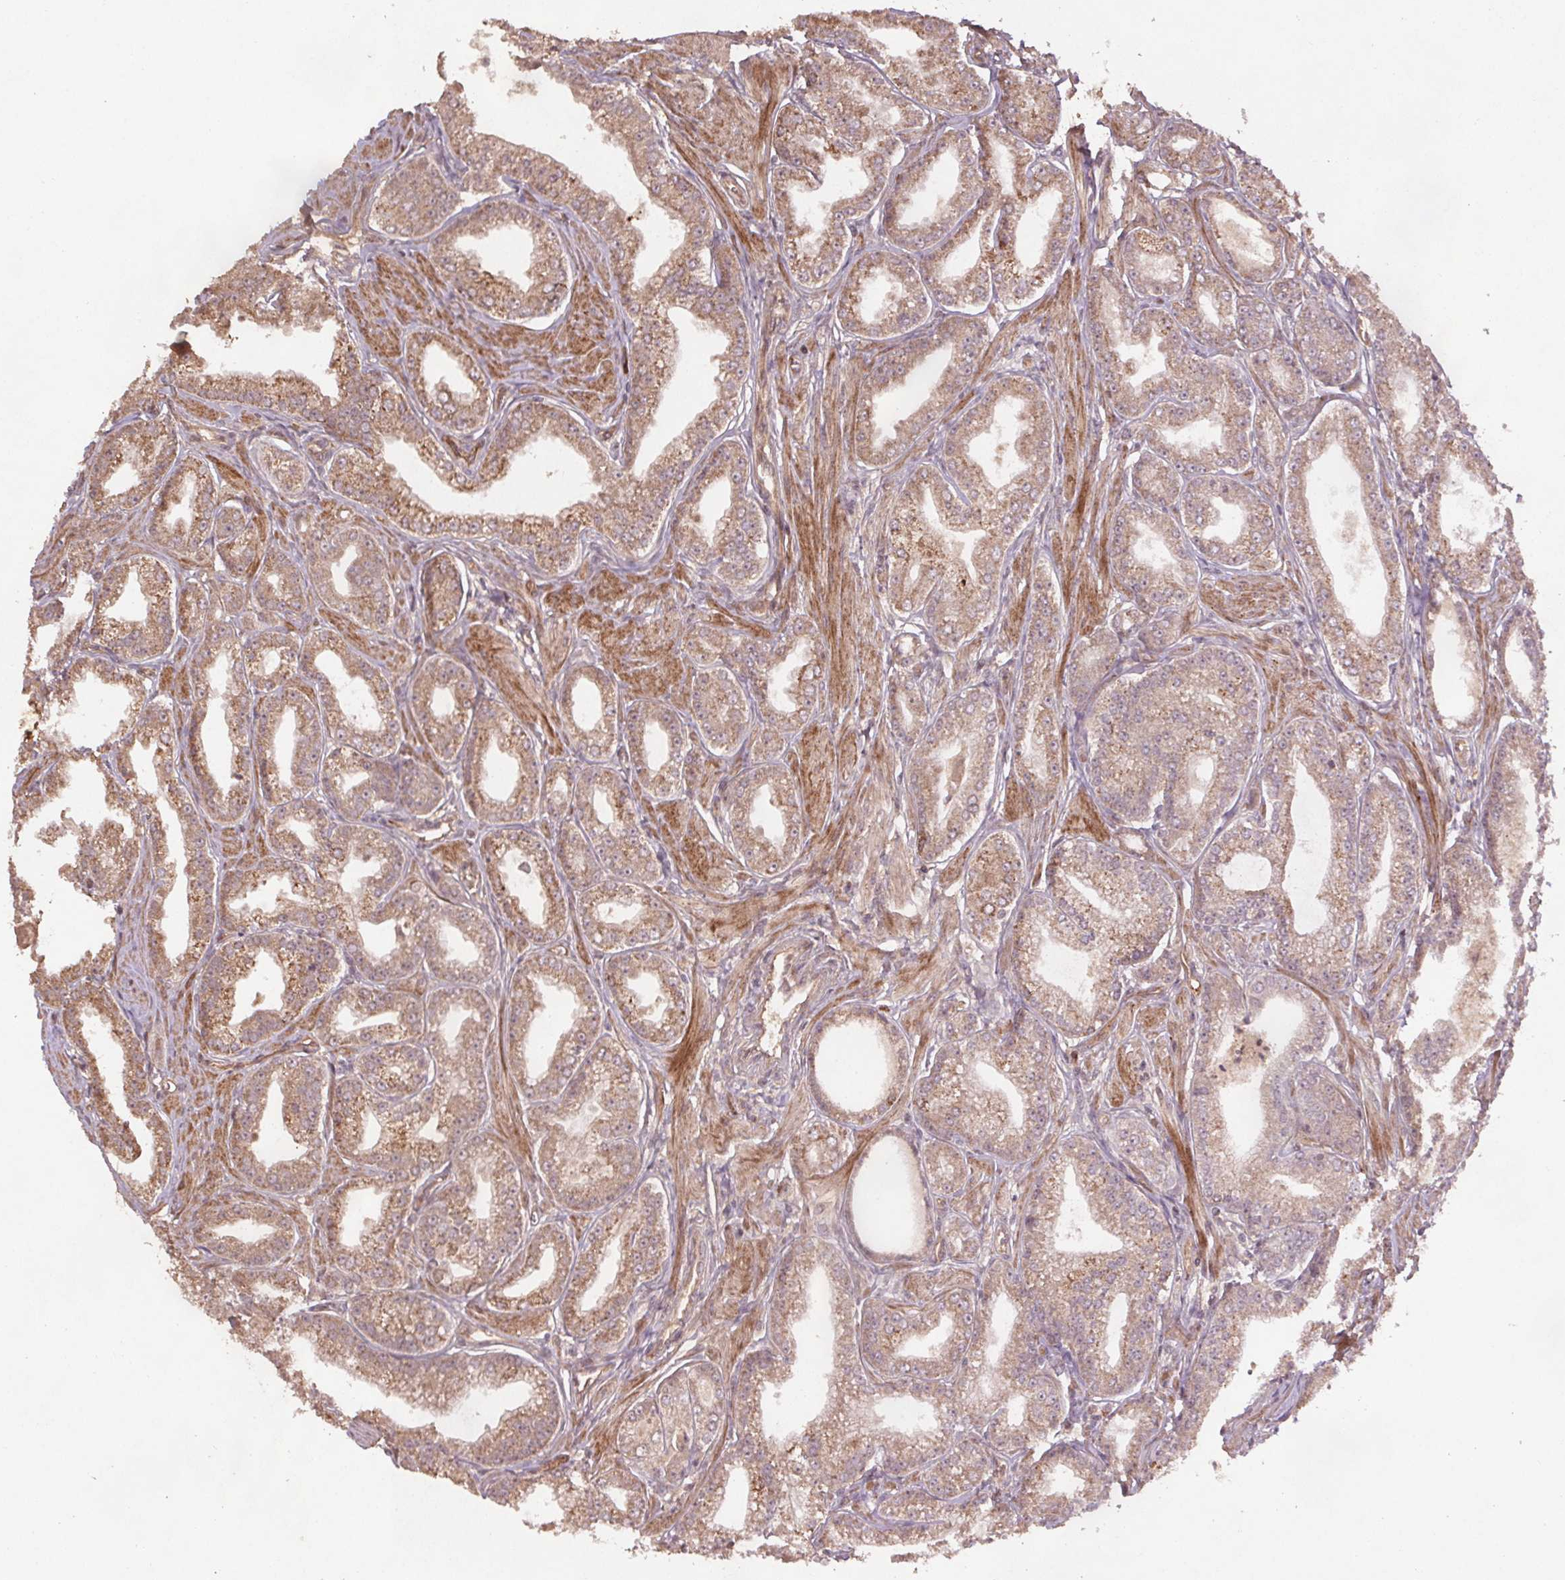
{"staining": {"intensity": "moderate", "quantity": ">75%", "location": "cytoplasmic/membranous"}, "tissue": "prostate cancer", "cell_type": "Tumor cells", "image_type": "cancer", "snomed": [{"axis": "morphology", "description": "Adenocarcinoma, NOS"}, {"axis": "topography", "description": "Prostate"}], "caption": "Immunohistochemical staining of prostate adenocarcinoma displays medium levels of moderate cytoplasmic/membranous protein staining in approximately >75% of tumor cells.", "gene": "SEC14L2", "patient": {"sex": "male", "age": 71}}